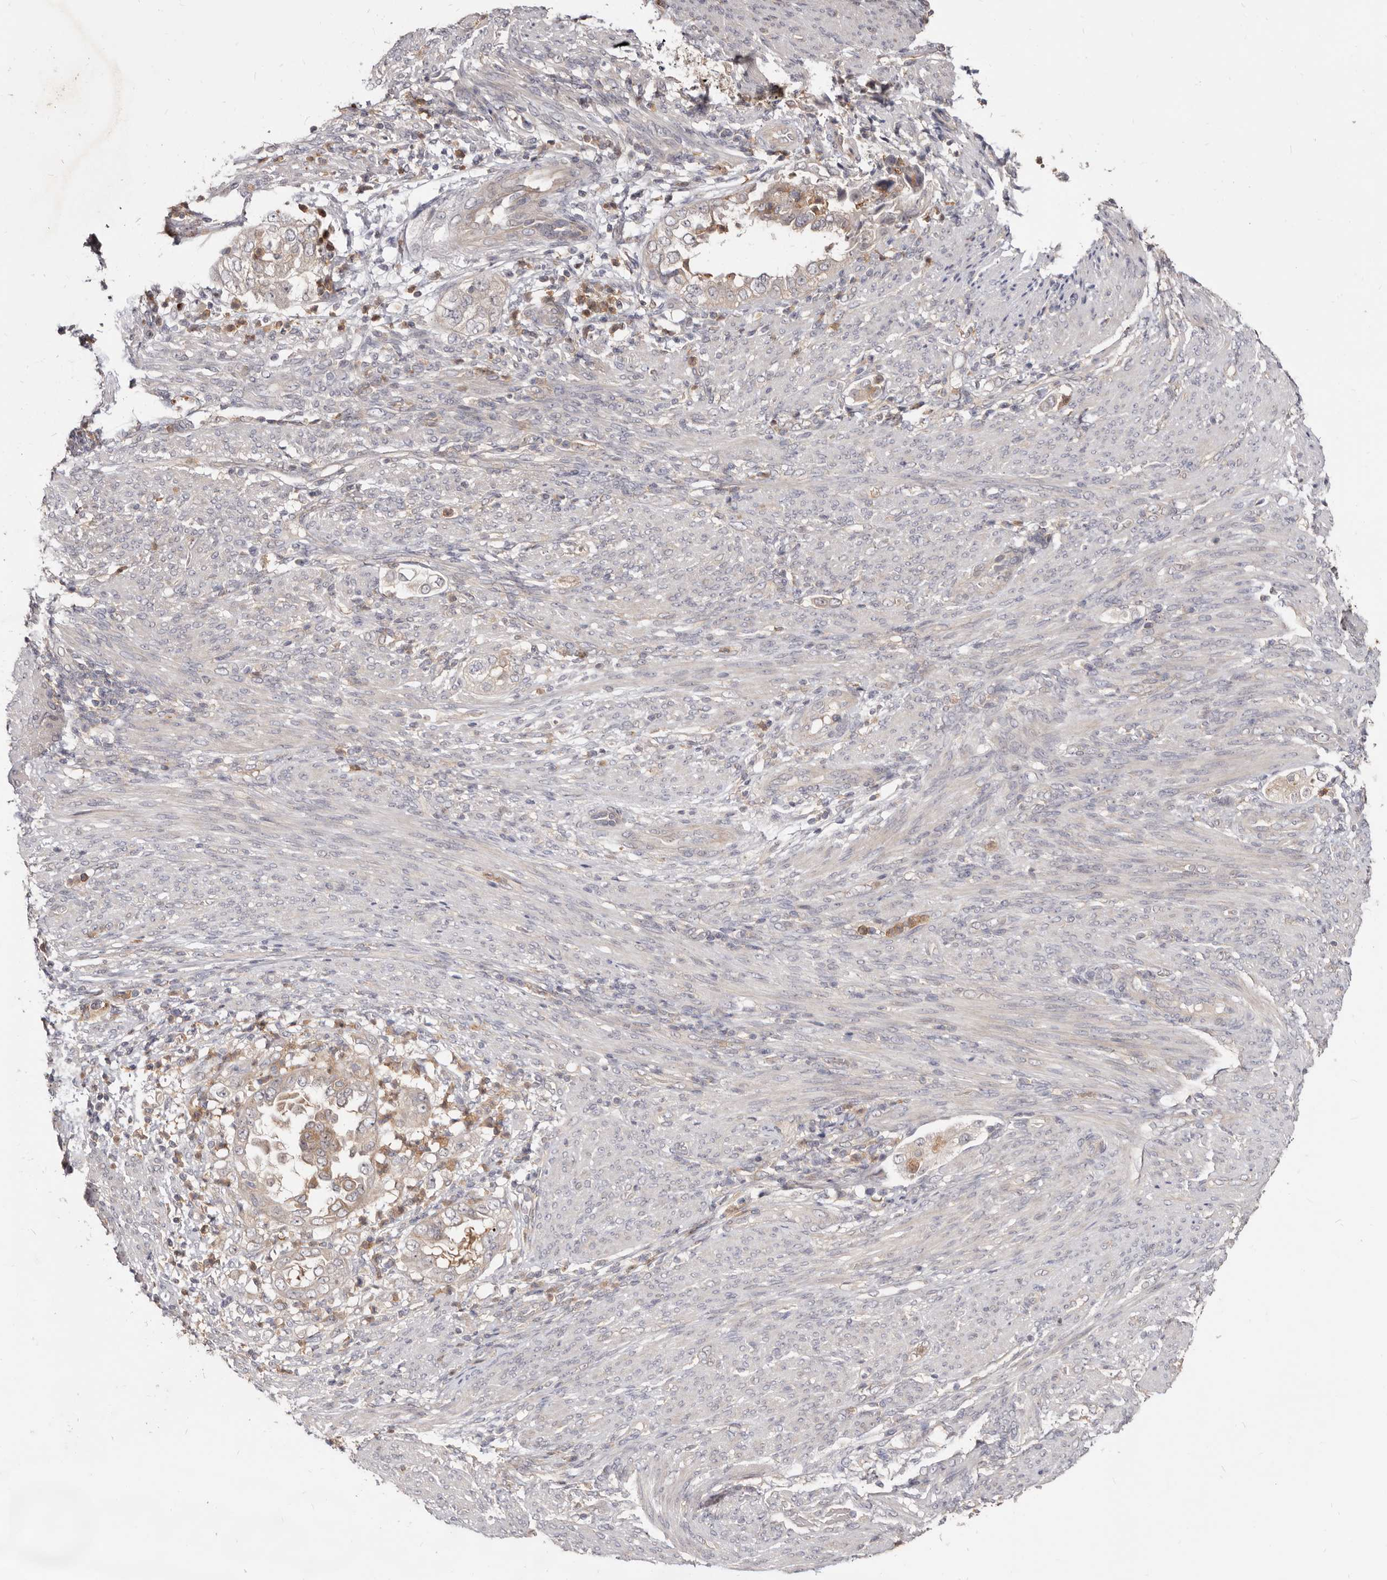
{"staining": {"intensity": "weak", "quantity": ">75%", "location": "cytoplasmic/membranous"}, "tissue": "endometrial cancer", "cell_type": "Tumor cells", "image_type": "cancer", "snomed": [{"axis": "morphology", "description": "Adenocarcinoma, NOS"}, {"axis": "topography", "description": "Endometrium"}], "caption": "Protein expression analysis of human adenocarcinoma (endometrial) reveals weak cytoplasmic/membranous staining in about >75% of tumor cells. (Brightfield microscopy of DAB IHC at high magnification).", "gene": "TC2N", "patient": {"sex": "female", "age": 85}}